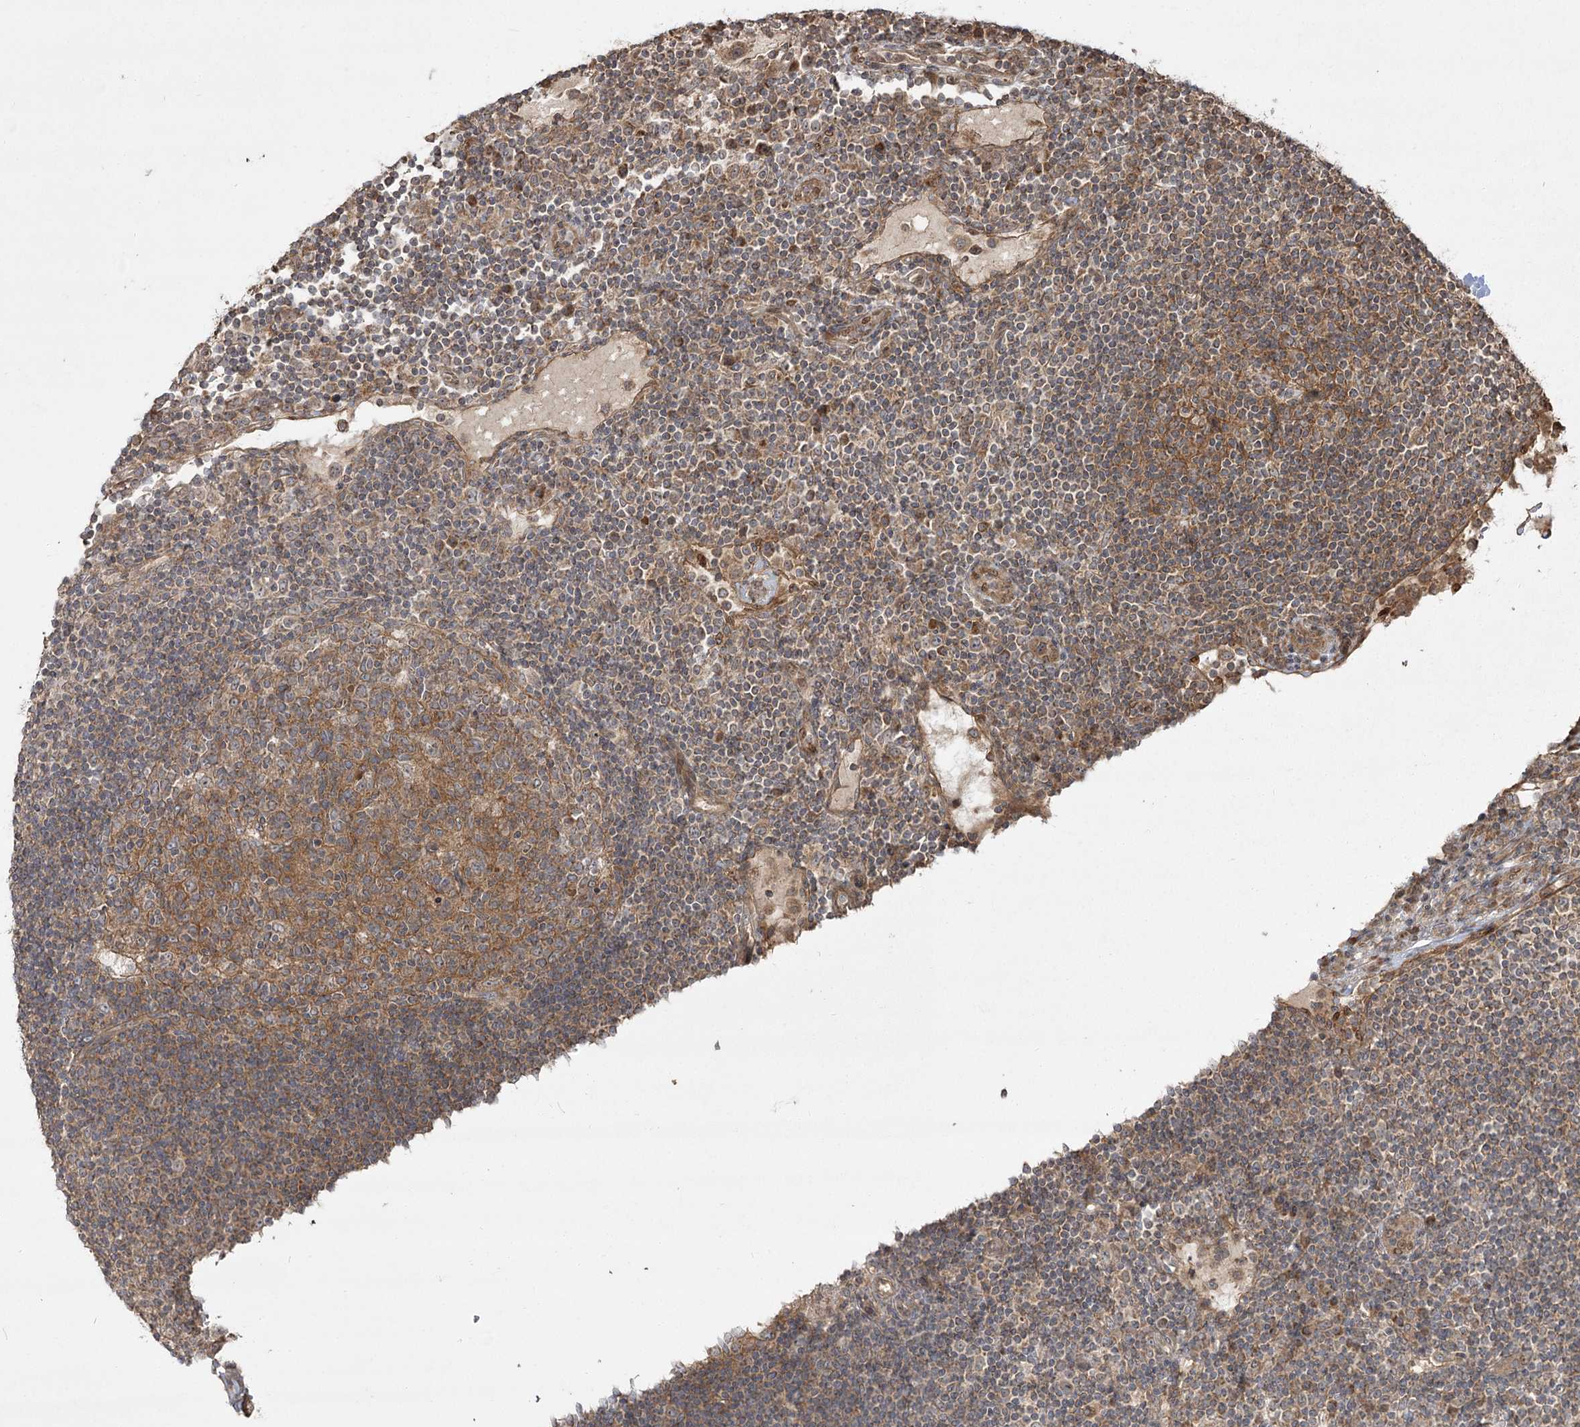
{"staining": {"intensity": "moderate", "quantity": ">75%", "location": "cytoplasmic/membranous"}, "tissue": "lymph node", "cell_type": "Germinal center cells", "image_type": "normal", "snomed": [{"axis": "morphology", "description": "Normal tissue, NOS"}, {"axis": "topography", "description": "Lymph node"}], "caption": "Lymph node stained for a protein reveals moderate cytoplasmic/membranous positivity in germinal center cells. The staining is performed using DAB (3,3'-diaminobenzidine) brown chromogen to label protein expression. The nuclei are counter-stained blue using hematoxylin.", "gene": "CPLANE1", "patient": {"sex": "female", "age": 53}}